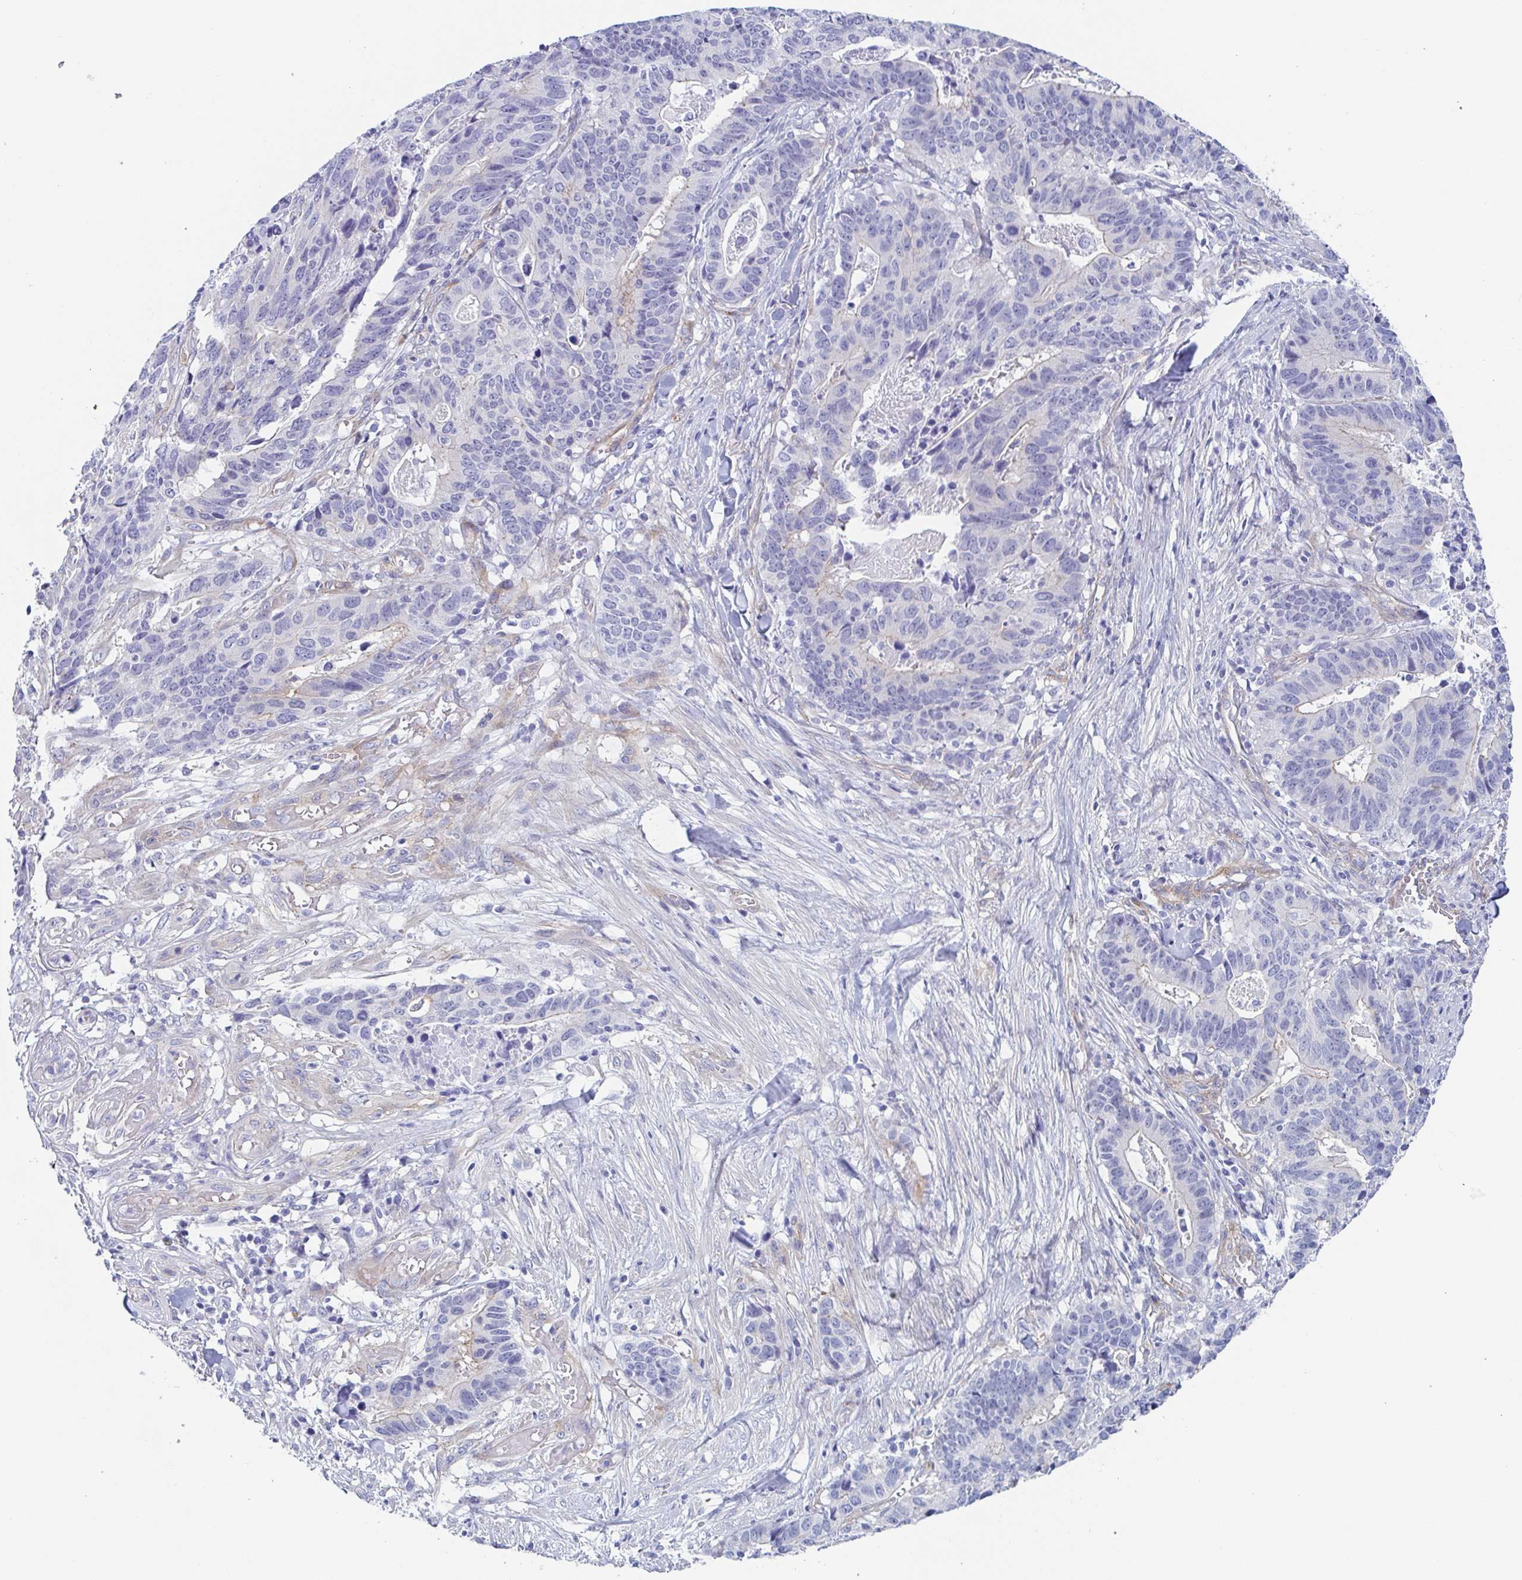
{"staining": {"intensity": "negative", "quantity": "none", "location": "none"}, "tissue": "stomach cancer", "cell_type": "Tumor cells", "image_type": "cancer", "snomed": [{"axis": "morphology", "description": "Adenocarcinoma, NOS"}, {"axis": "topography", "description": "Stomach, upper"}], "caption": "The histopathology image demonstrates no significant staining in tumor cells of stomach adenocarcinoma.", "gene": "DYNC1I1", "patient": {"sex": "female", "age": 67}}